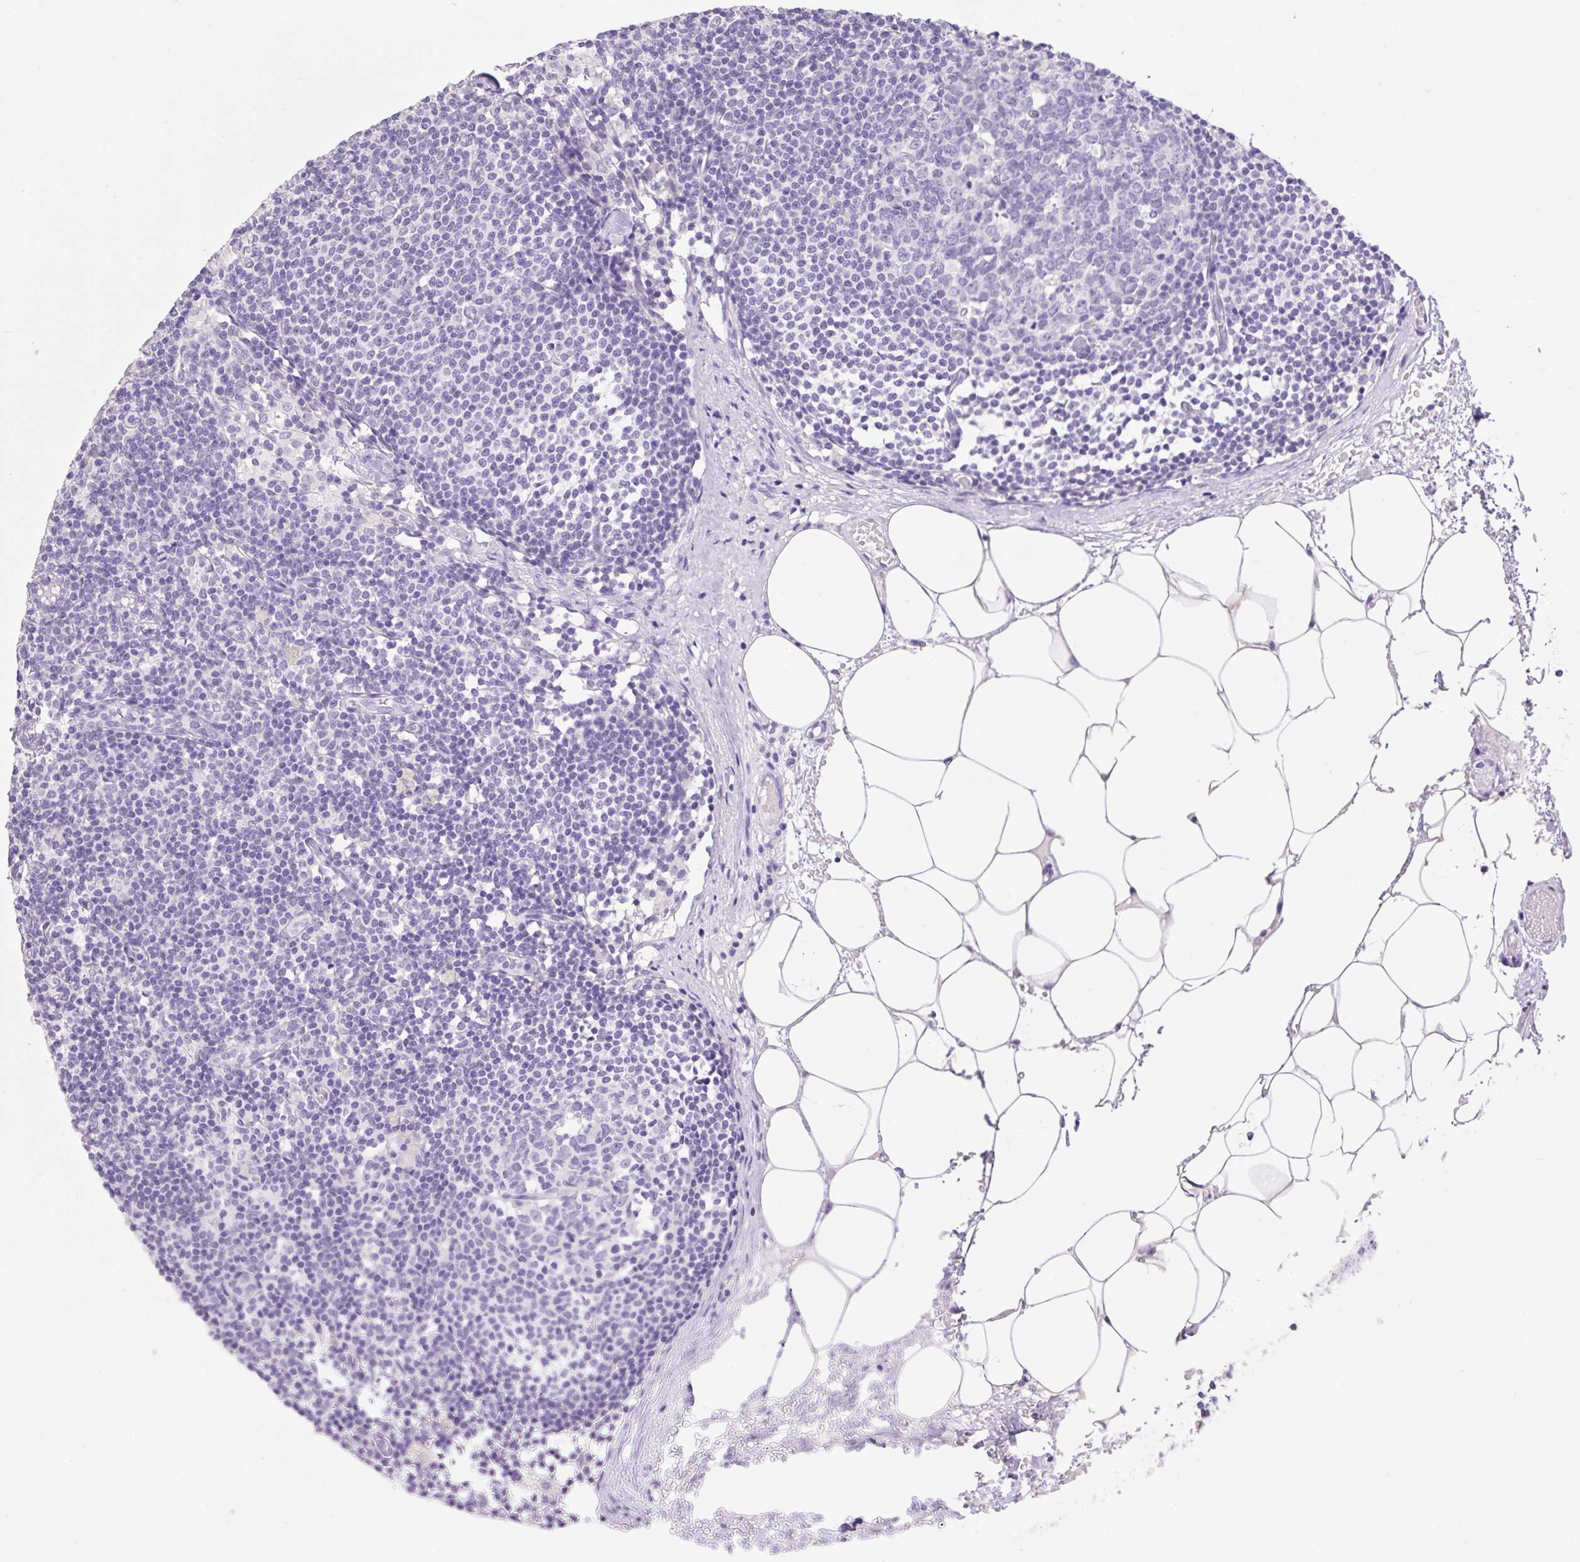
{"staining": {"intensity": "negative", "quantity": "none", "location": "none"}, "tissue": "lymph node", "cell_type": "Germinal center cells", "image_type": "normal", "snomed": [{"axis": "morphology", "description": "Normal tissue, NOS"}, {"axis": "topography", "description": "Lymph node"}], "caption": "Protein analysis of benign lymph node reveals no significant expression in germinal center cells. Nuclei are stained in blue.", "gene": "HCRTR2", "patient": {"sex": "male", "age": 49}}